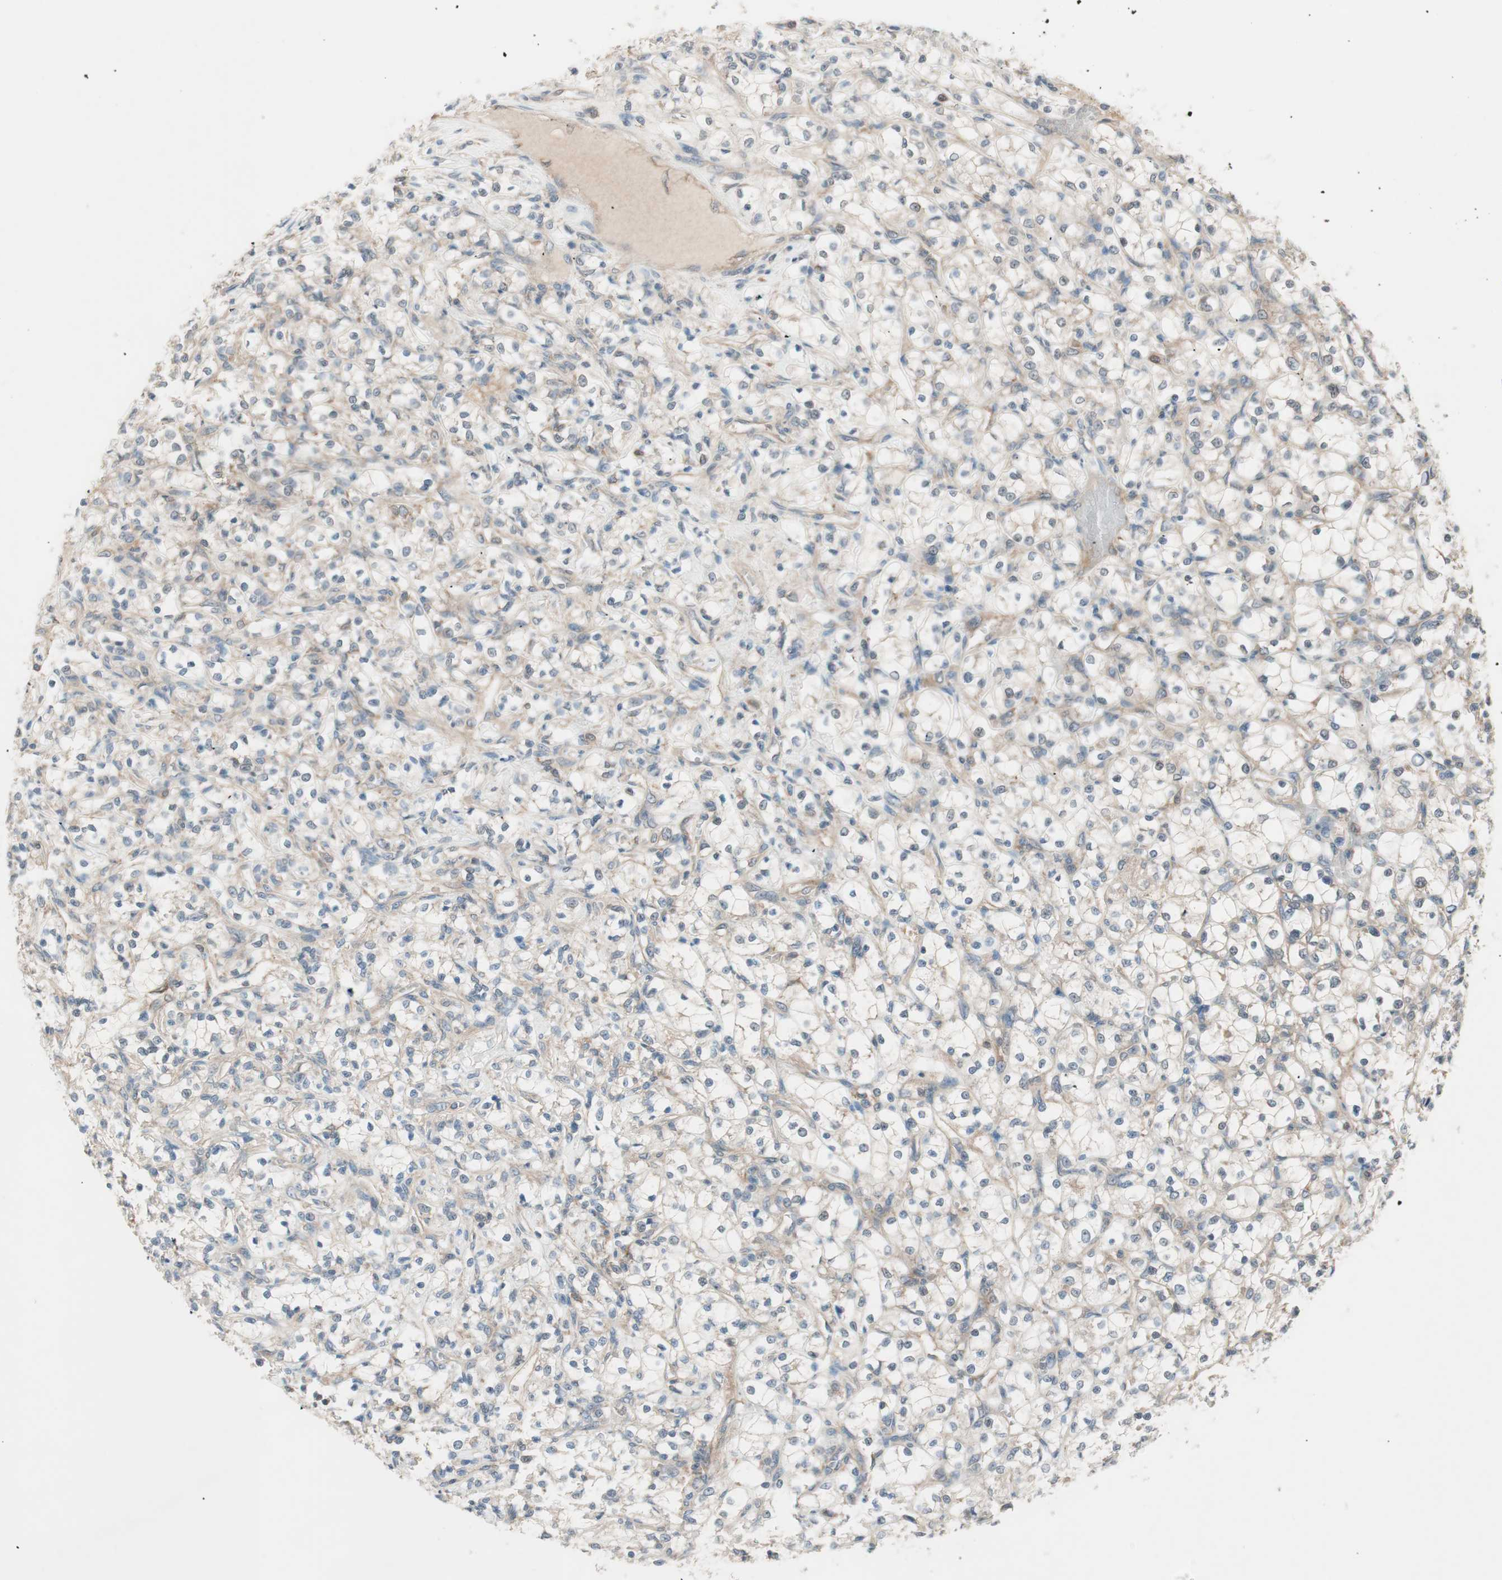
{"staining": {"intensity": "moderate", "quantity": ">75%", "location": "cytoplasmic/membranous"}, "tissue": "renal cancer", "cell_type": "Tumor cells", "image_type": "cancer", "snomed": [{"axis": "morphology", "description": "Adenocarcinoma, NOS"}, {"axis": "topography", "description": "Kidney"}], "caption": "Immunohistochemical staining of human renal cancer exhibits medium levels of moderate cytoplasmic/membranous expression in about >75% of tumor cells. The protein of interest is stained brown, and the nuclei are stained in blue (DAB IHC with brightfield microscopy, high magnification).", "gene": "GALT", "patient": {"sex": "female", "age": 69}}